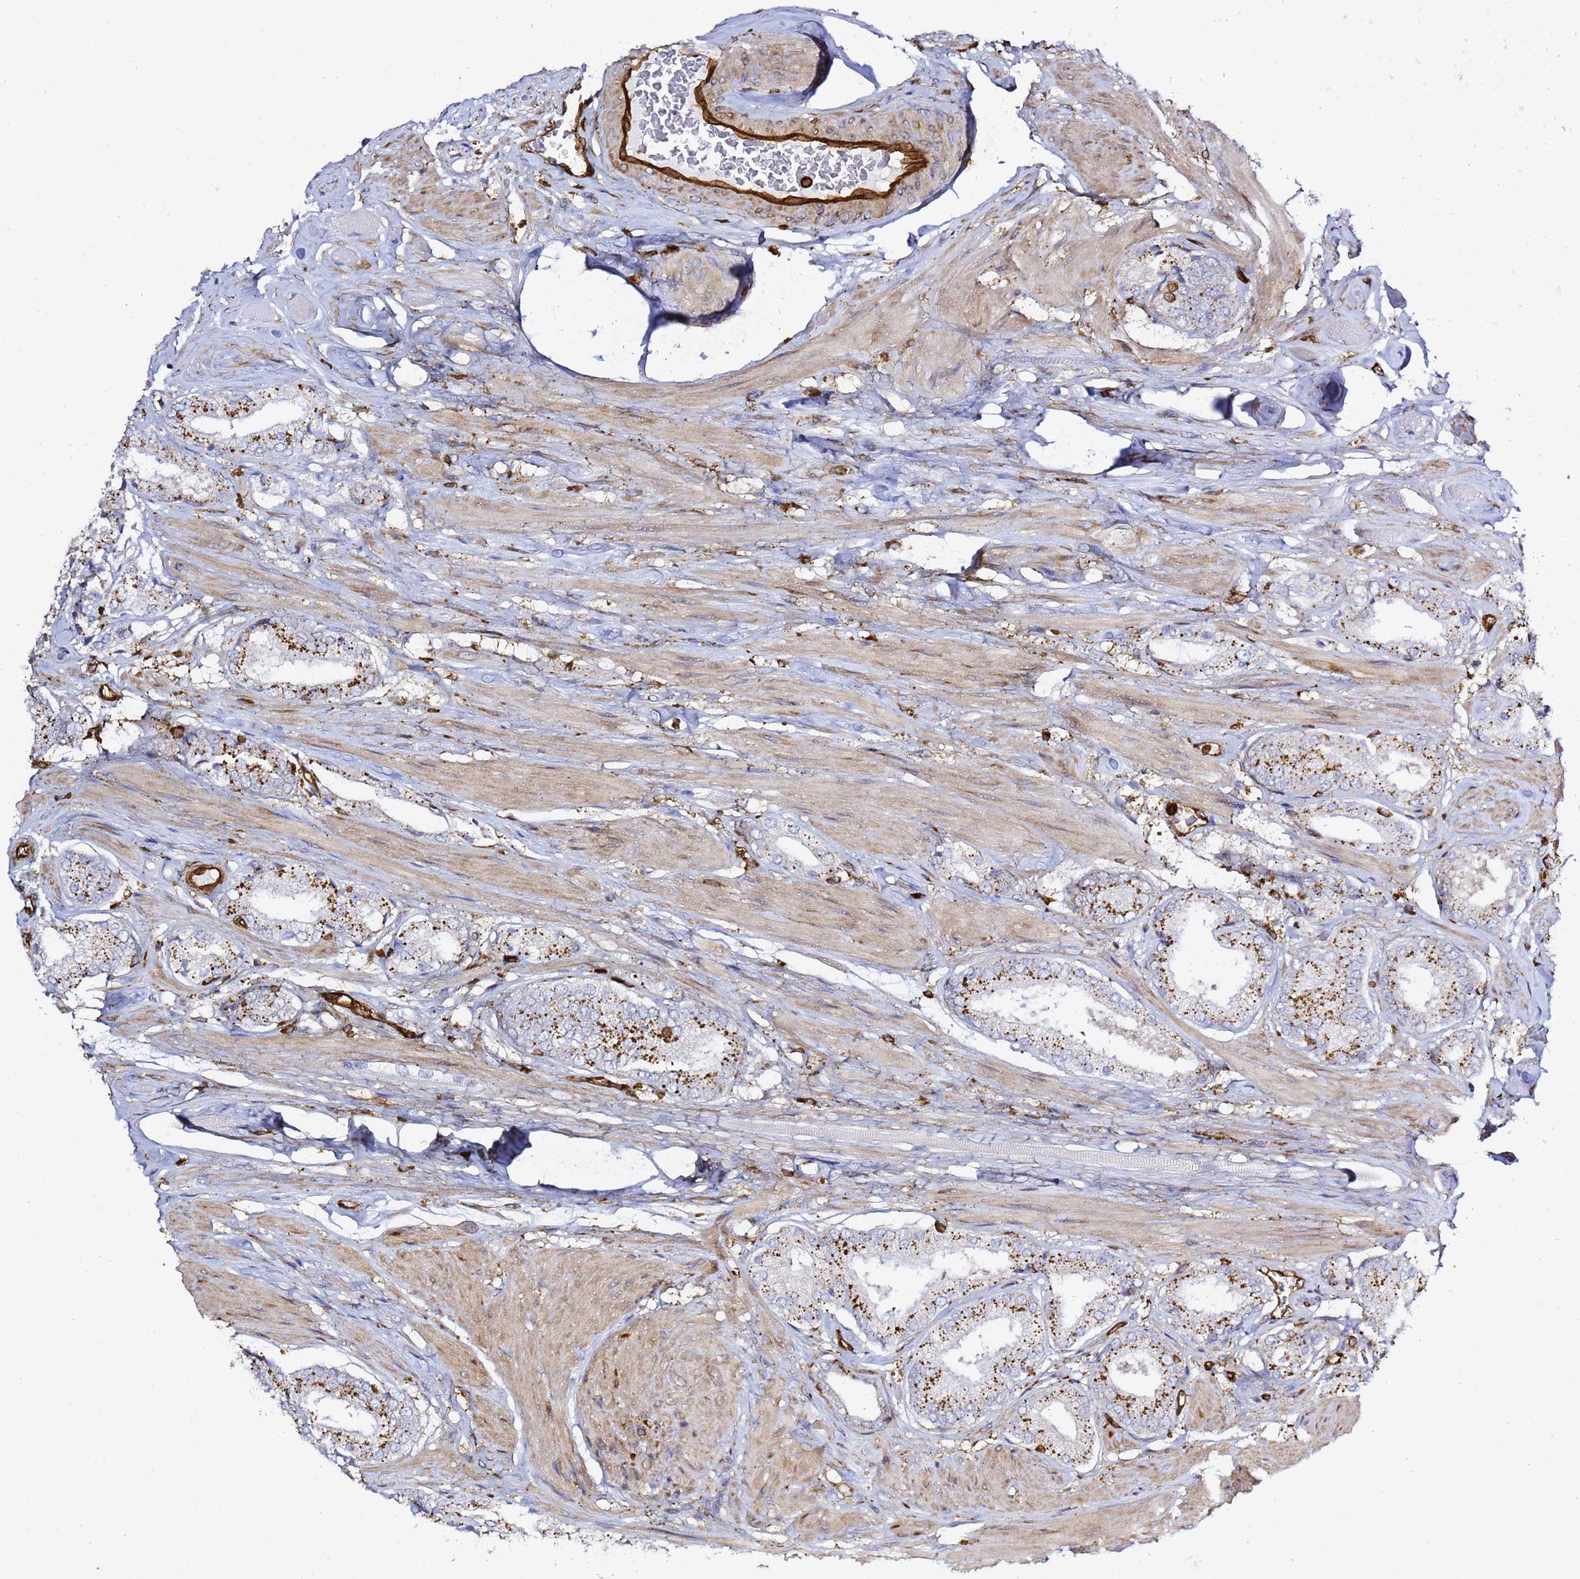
{"staining": {"intensity": "moderate", "quantity": "25%-75%", "location": "cytoplasmic/membranous"}, "tissue": "prostate cancer", "cell_type": "Tumor cells", "image_type": "cancer", "snomed": [{"axis": "morphology", "description": "Adenocarcinoma, High grade"}, {"axis": "topography", "description": "Prostate and seminal vesicle, NOS"}], "caption": "Immunohistochemistry (IHC) micrograph of human prostate cancer (high-grade adenocarcinoma) stained for a protein (brown), which shows medium levels of moderate cytoplasmic/membranous staining in about 25%-75% of tumor cells.", "gene": "ZBTB8OS", "patient": {"sex": "male", "age": 64}}